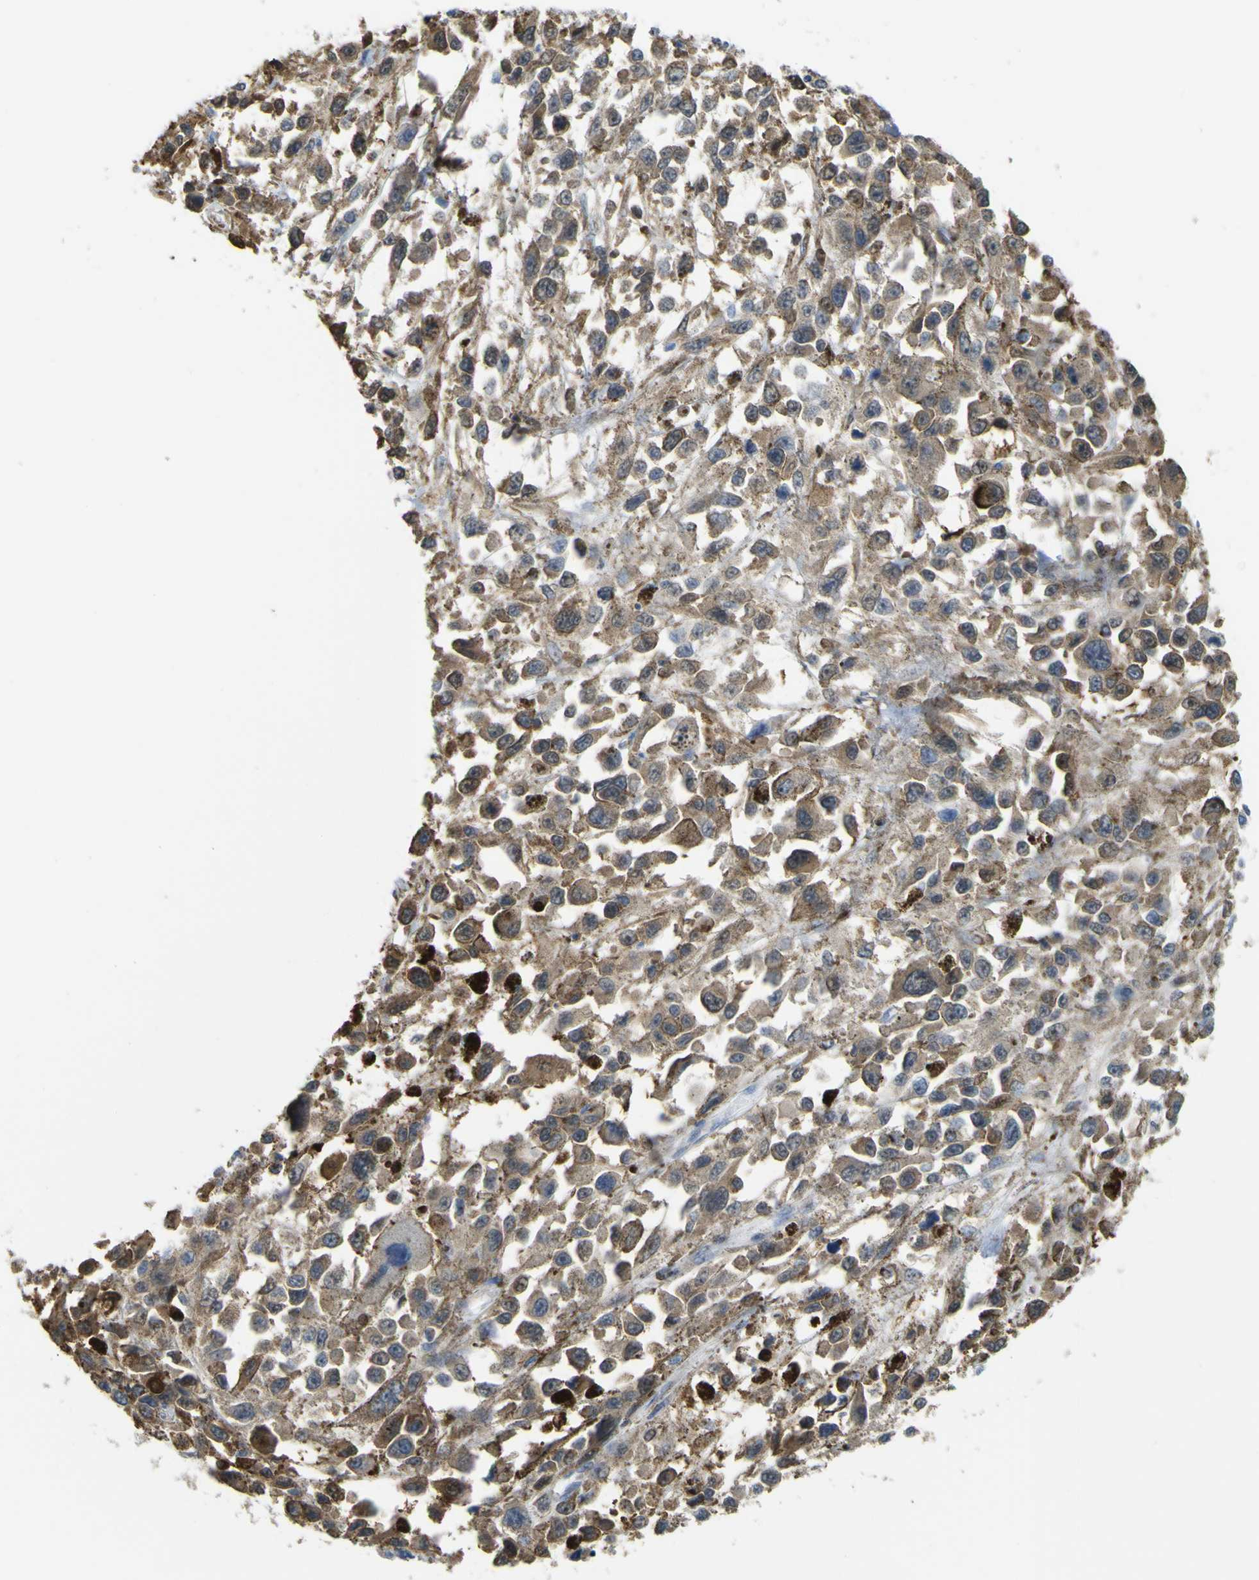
{"staining": {"intensity": "moderate", "quantity": ">75%", "location": "cytoplasmic/membranous"}, "tissue": "melanoma", "cell_type": "Tumor cells", "image_type": "cancer", "snomed": [{"axis": "morphology", "description": "Malignant melanoma, Metastatic site"}, {"axis": "topography", "description": "Lymph node"}], "caption": "High-magnification brightfield microscopy of malignant melanoma (metastatic site) stained with DAB (brown) and counterstained with hematoxylin (blue). tumor cells exhibit moderate cytoplasmic/membranous expression is identified in approximately>75% of cells.", "gene": "ABHD3", "patient": {"sex": "male", "age": 59}}